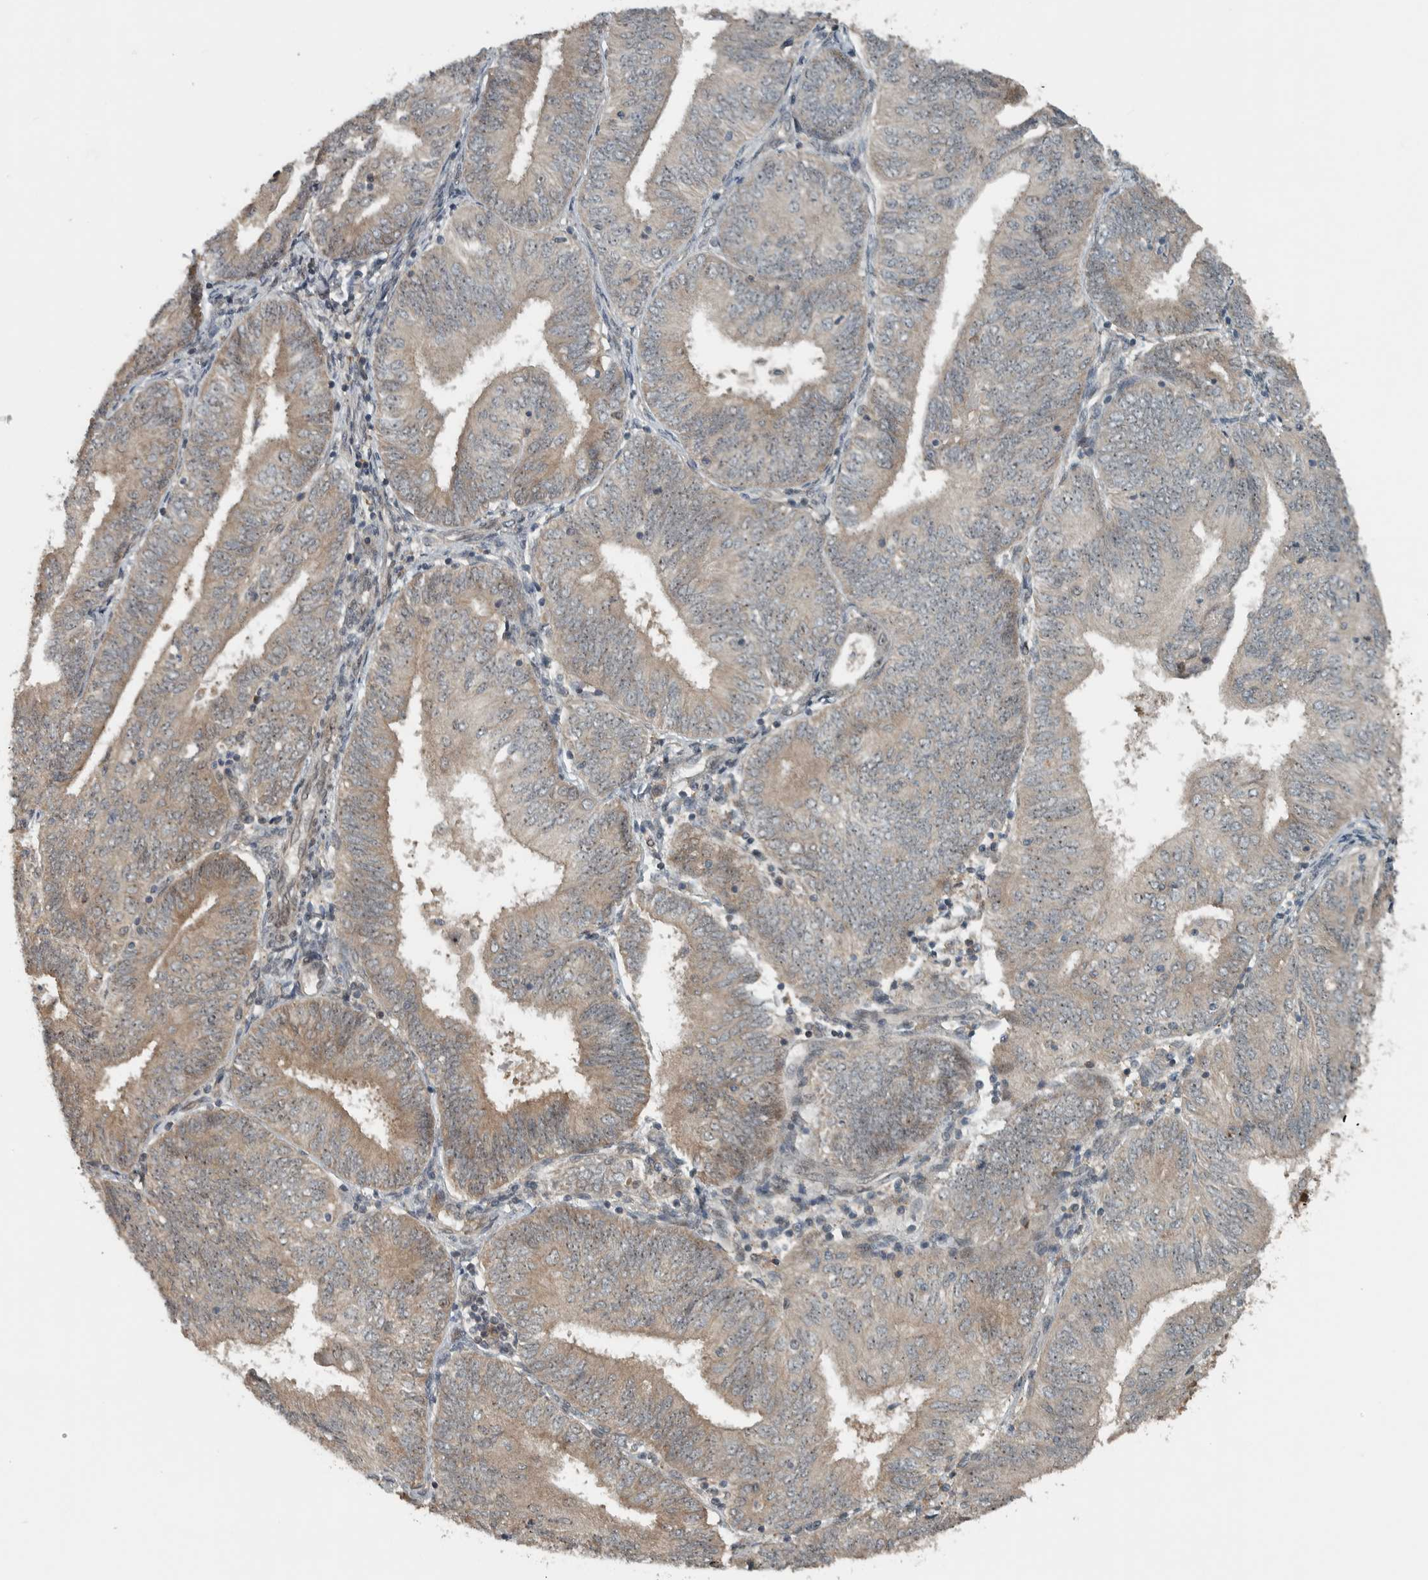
{"staining": {"intensity": "weak", "quantity": ">75%", "location": "cytoplasmic/membranous,nuclear"}, "tissue": "endometrial cancer", "cell_type": "Tumor cells", "image_type": "cancer", "snomed": [{"axis": "morphology", "description": "Adenocarcinoma, NOS"}, {"axis": "topography", "description": "Endometrium"}], "caption": "High-magnification brightfield microscopy of adenocarcinoma (endometrial) stained with DAB (3,3'-diaminobenzidine) (brown) and counterstained with hematoxylin (blue). tumor cells exhibit weak cytoplasmic/membranous and nuclear expression is seen in about>75% of cells.", "gene": "XPO5", "patient": {"sex": "female", "age": 58}}